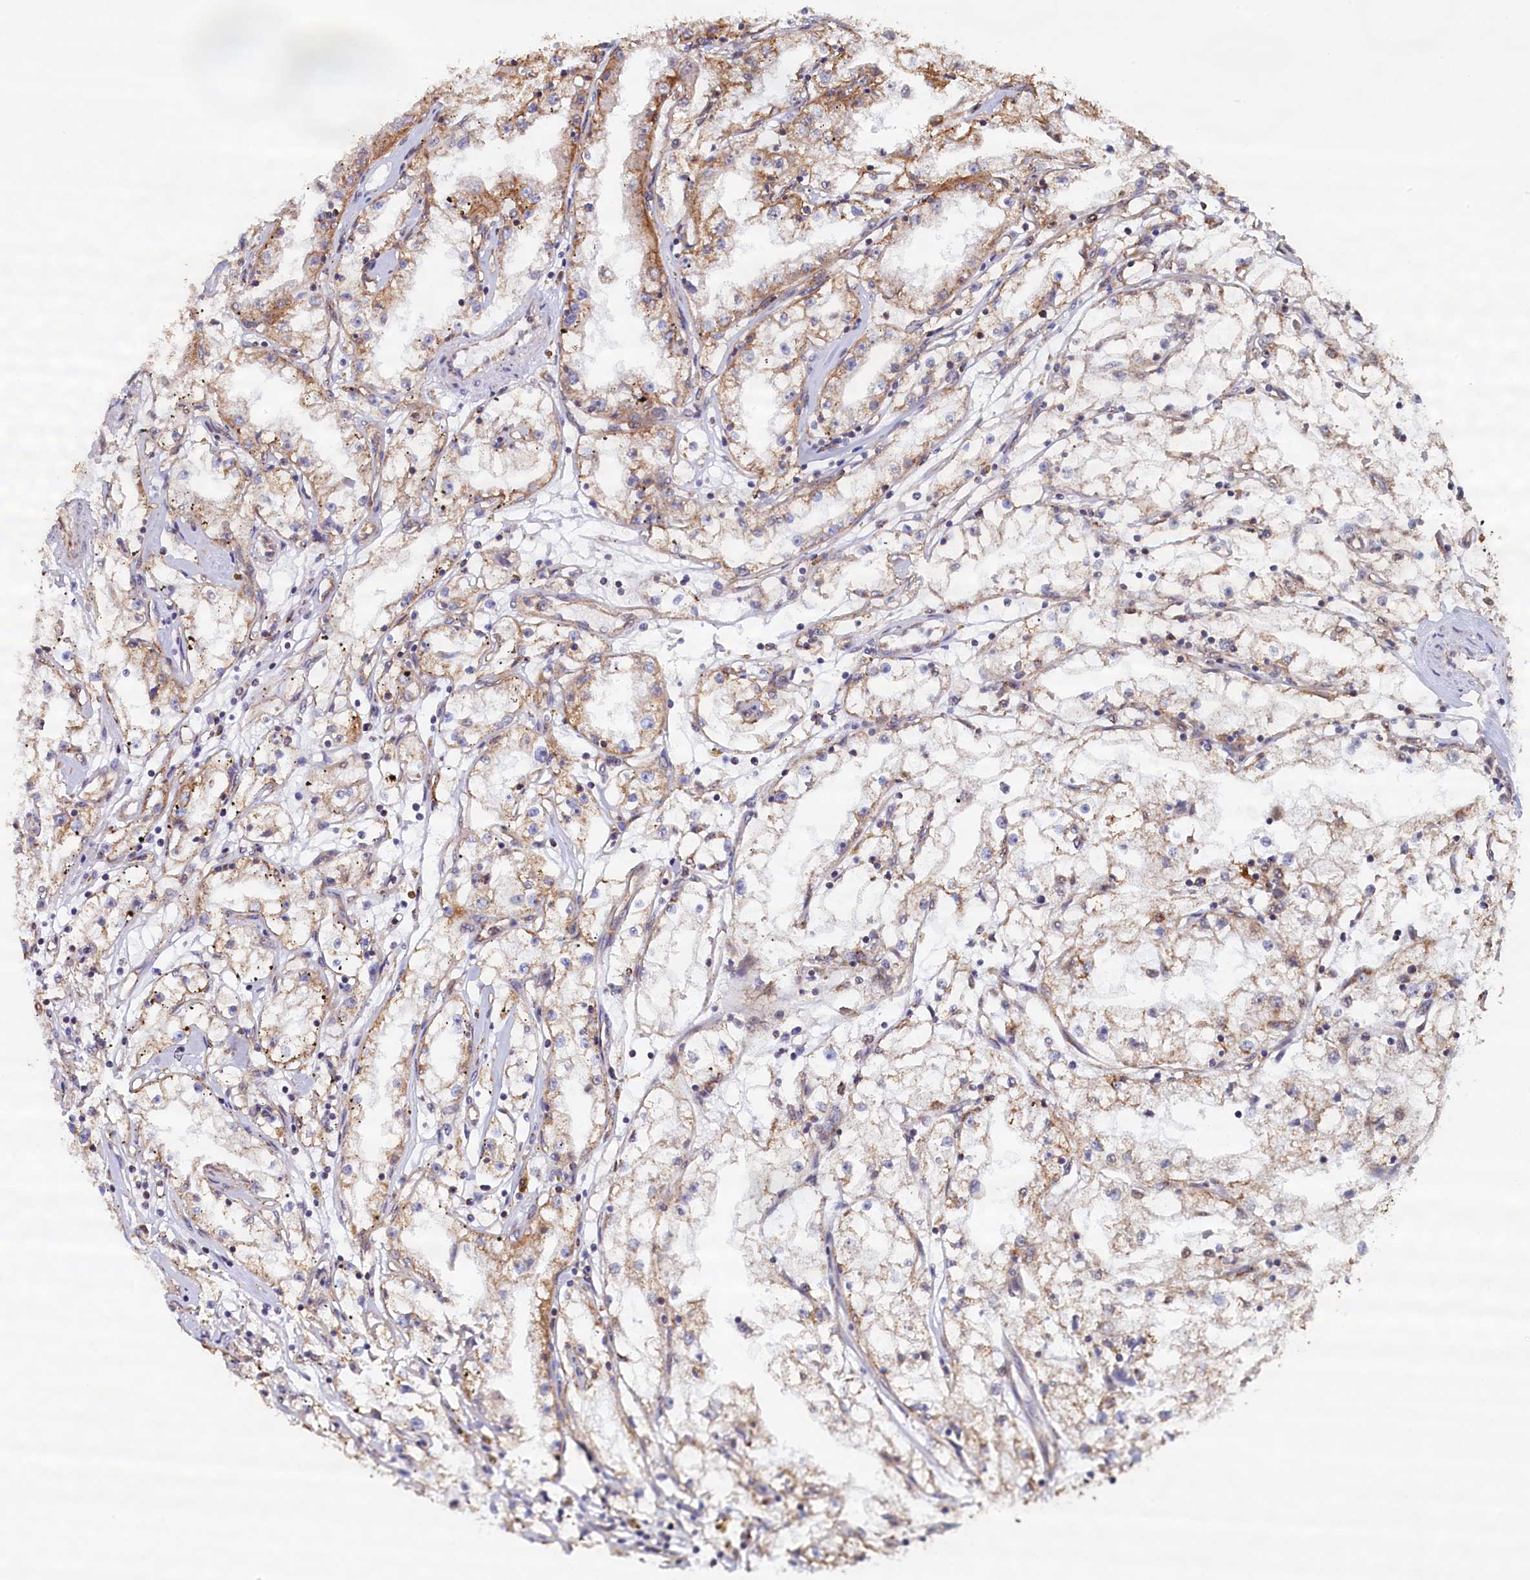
{"staining": {"intensity": "moderate", "quantity": "<25%", "location": "cytoplasmic/membranous"}, "tissue": "renal cancer", "cell_type": "Tumor cells", "image_type": "cancer", "snomed": [{"axis": "morphology", "description": "Adenocarcinoma, NOS"}, {"axis": "topography", "description": "Kidney"}], "caption": "A micrograph of human renal cancer stained for a protein demonstrates moderate cytoplasmic/membranous brown staining in tumor cells.", "gene": "UBE3B", "patient": {"sex": "male", "age": 56}}